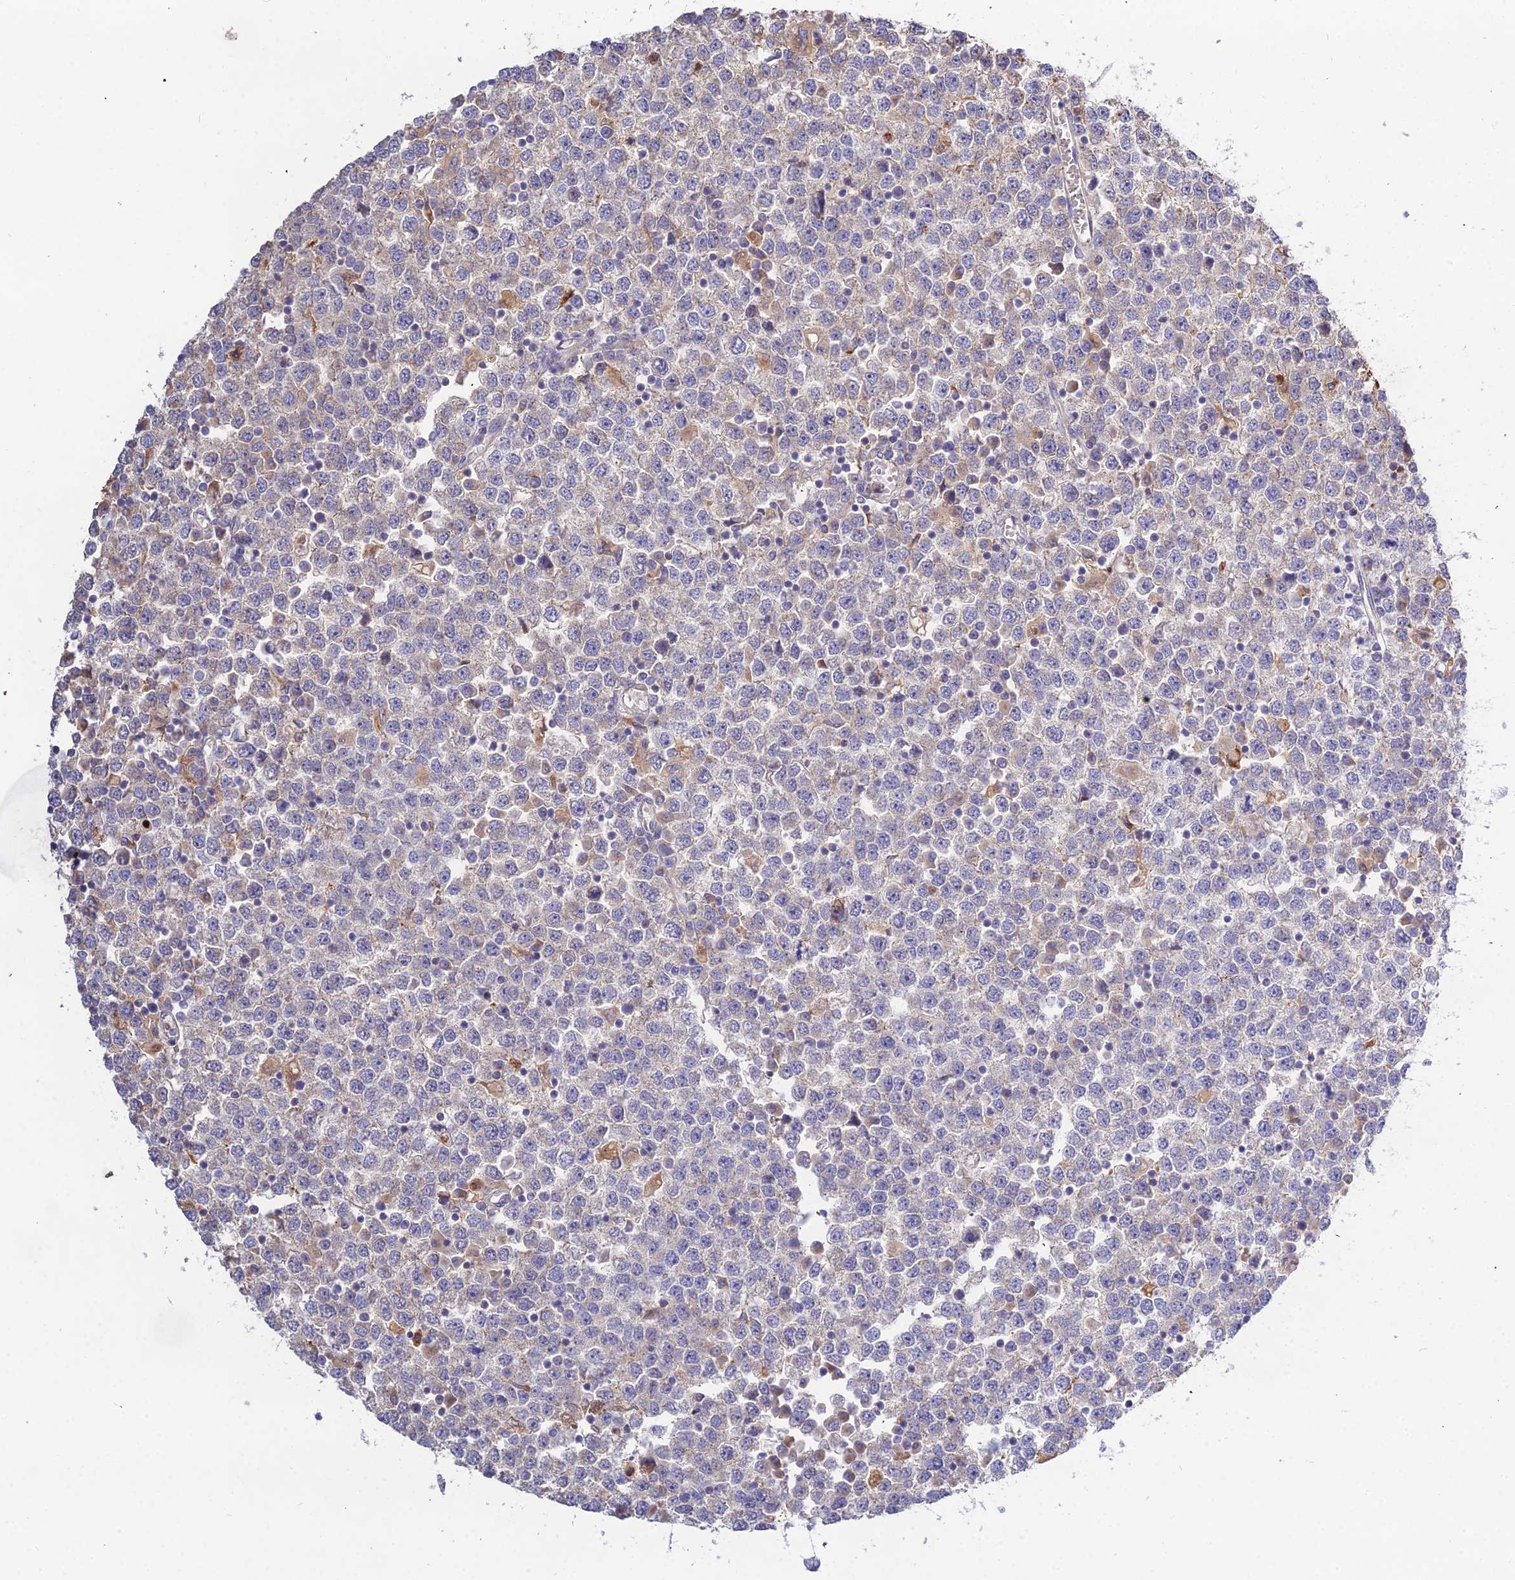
{"staining": {"intensity": "negative", "quantity": "none", "location": "none"}, "tissue": "testis cancer", "cell_type": "Tumor cells", "image_type": "cancer", "snomed": [{"axis": "morphology", "description": "Seminoma, NOS"}, {"axis": "topography", "description": "Testis"}], "caption": "DAB immunohistochemical staining of human testis seminoma displays no significant positivity in tumor cells. (Immunohistochemistry (ihc), brightfield microscopy, high magnification).", "gene": "EID2", "patient": {"sex": "male", "age": 65}}